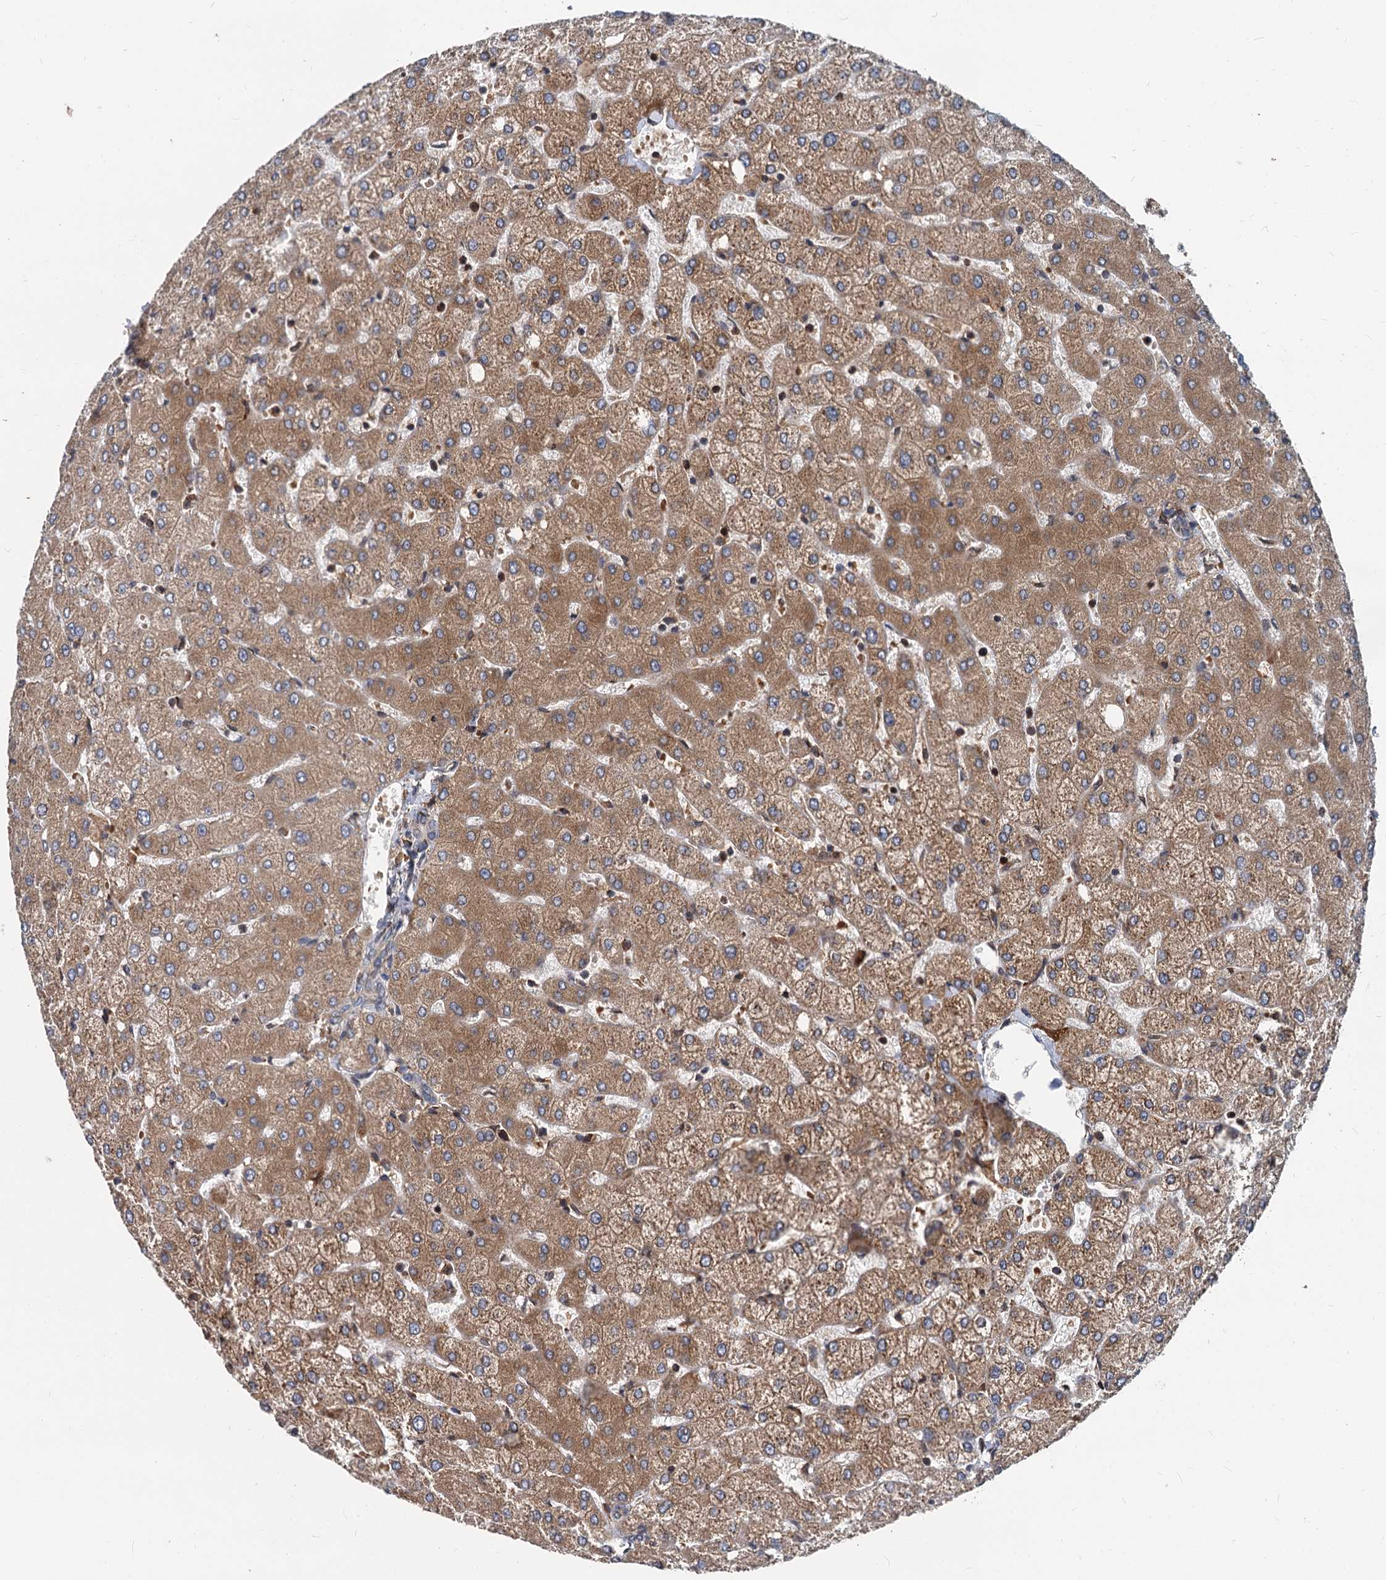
{"staining": {"intensity": "weak", "quantity": ">75%", "location": "cytoplasmic/membranous"}, "tissue": "liver", "cell_type": "Cholangiocytes", "image_type": "normal", "snomed": [{"axis": "morphology", "description": "Normal tissue, NOS"}, {"axis": "topography", "description": "Liver"}], "caption": "A histopathology image of human liver stained for a protein displays weak cytoplasmic/membranous brown staining in cholangiocytes.", "gene": "STIM1", "patient": {"sex": "female", "age": 54}}